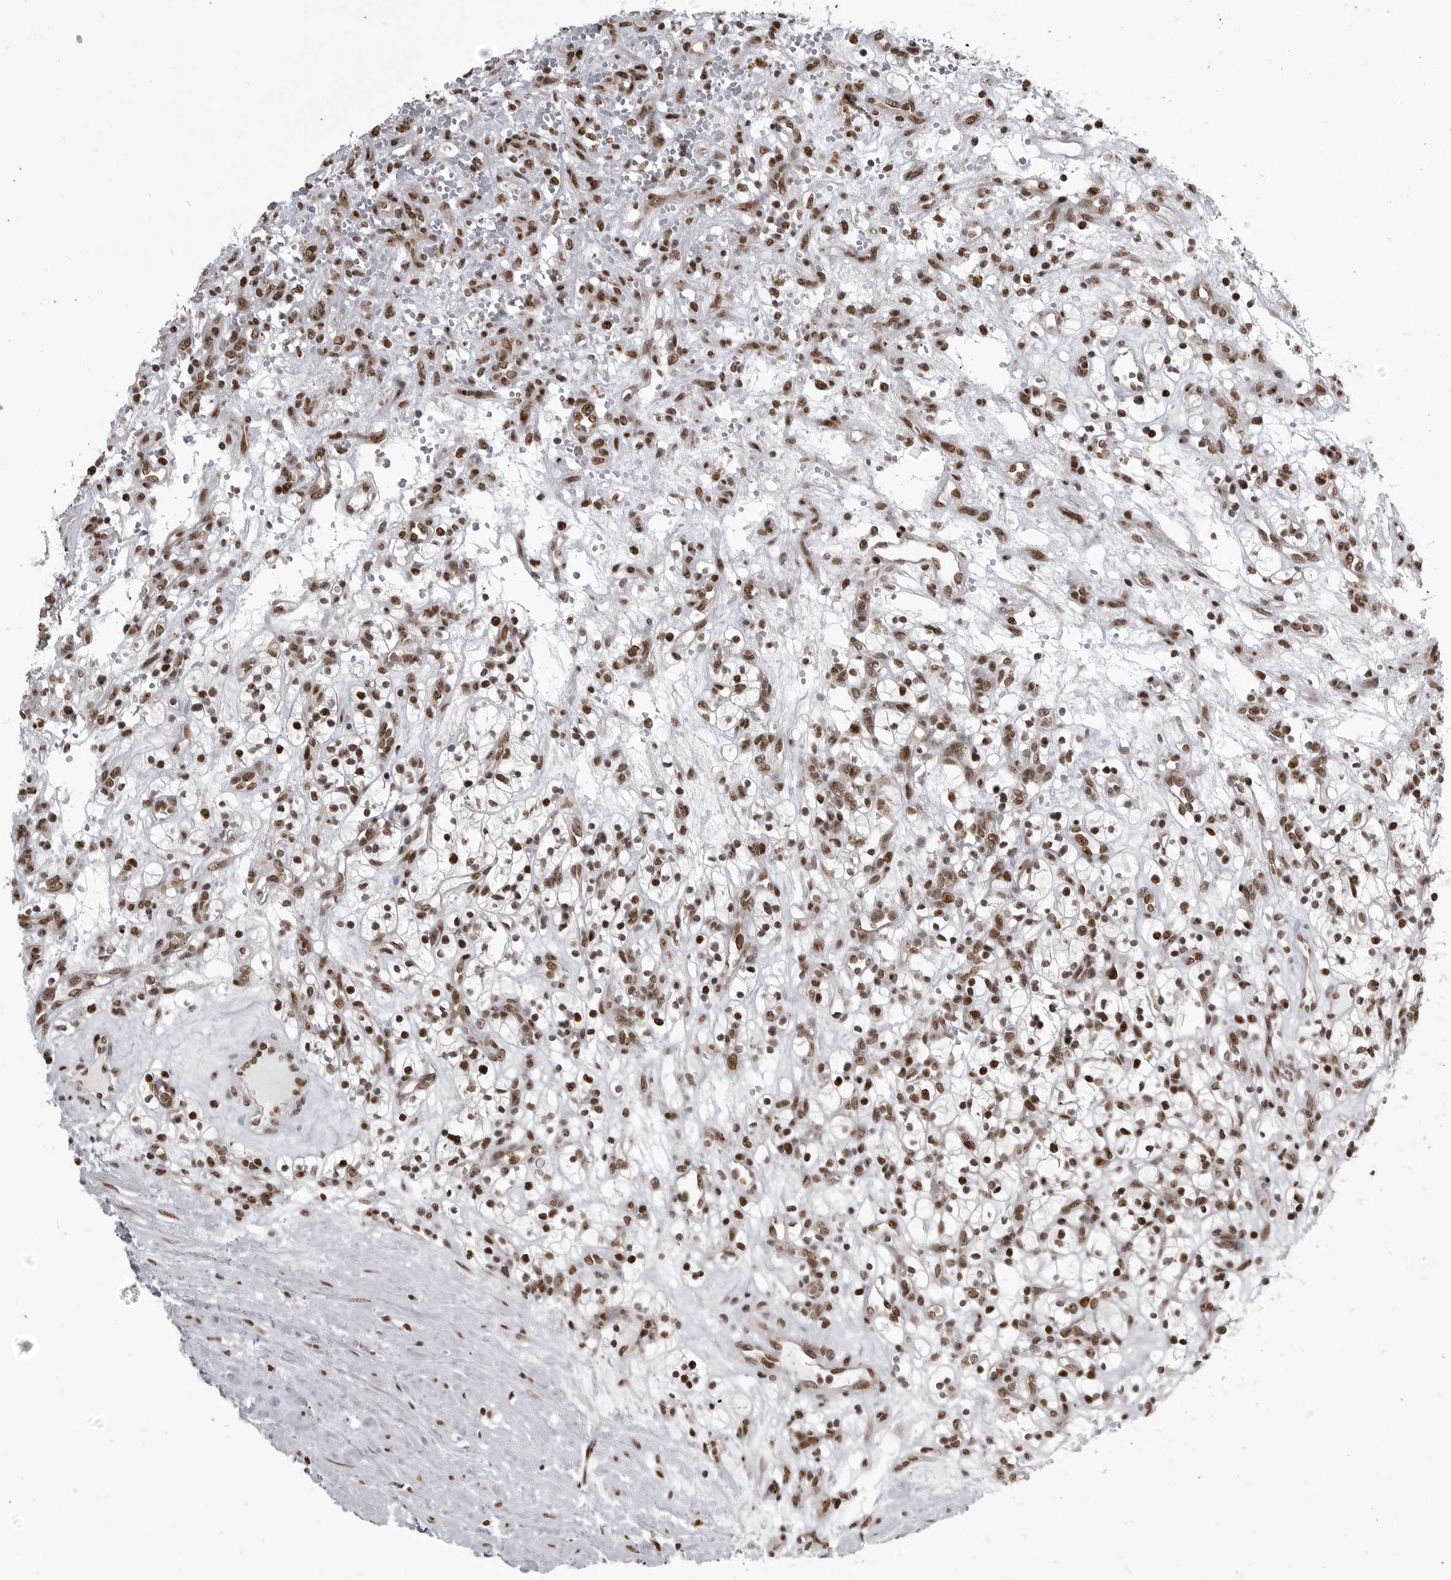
{"staining": {"intensity": "moderate", "quantity": ">75%", "location": "nuclear"}, "tissue": "renal cancer", "cell_type": "Tumor cells", "image_type": "cancer", "snomed": [{"axis": "morphology", "description": "Adenocarcinoma, NOS"}, {"axis": "topography", "description": "Kidney"}], "caption": "A brown stain labels moderate nuclear expression of a protein in human adenocarcinoma (renal) tumor cells.", "gene": "YAF2", "patient": {"sex": "female", "age": 57}}